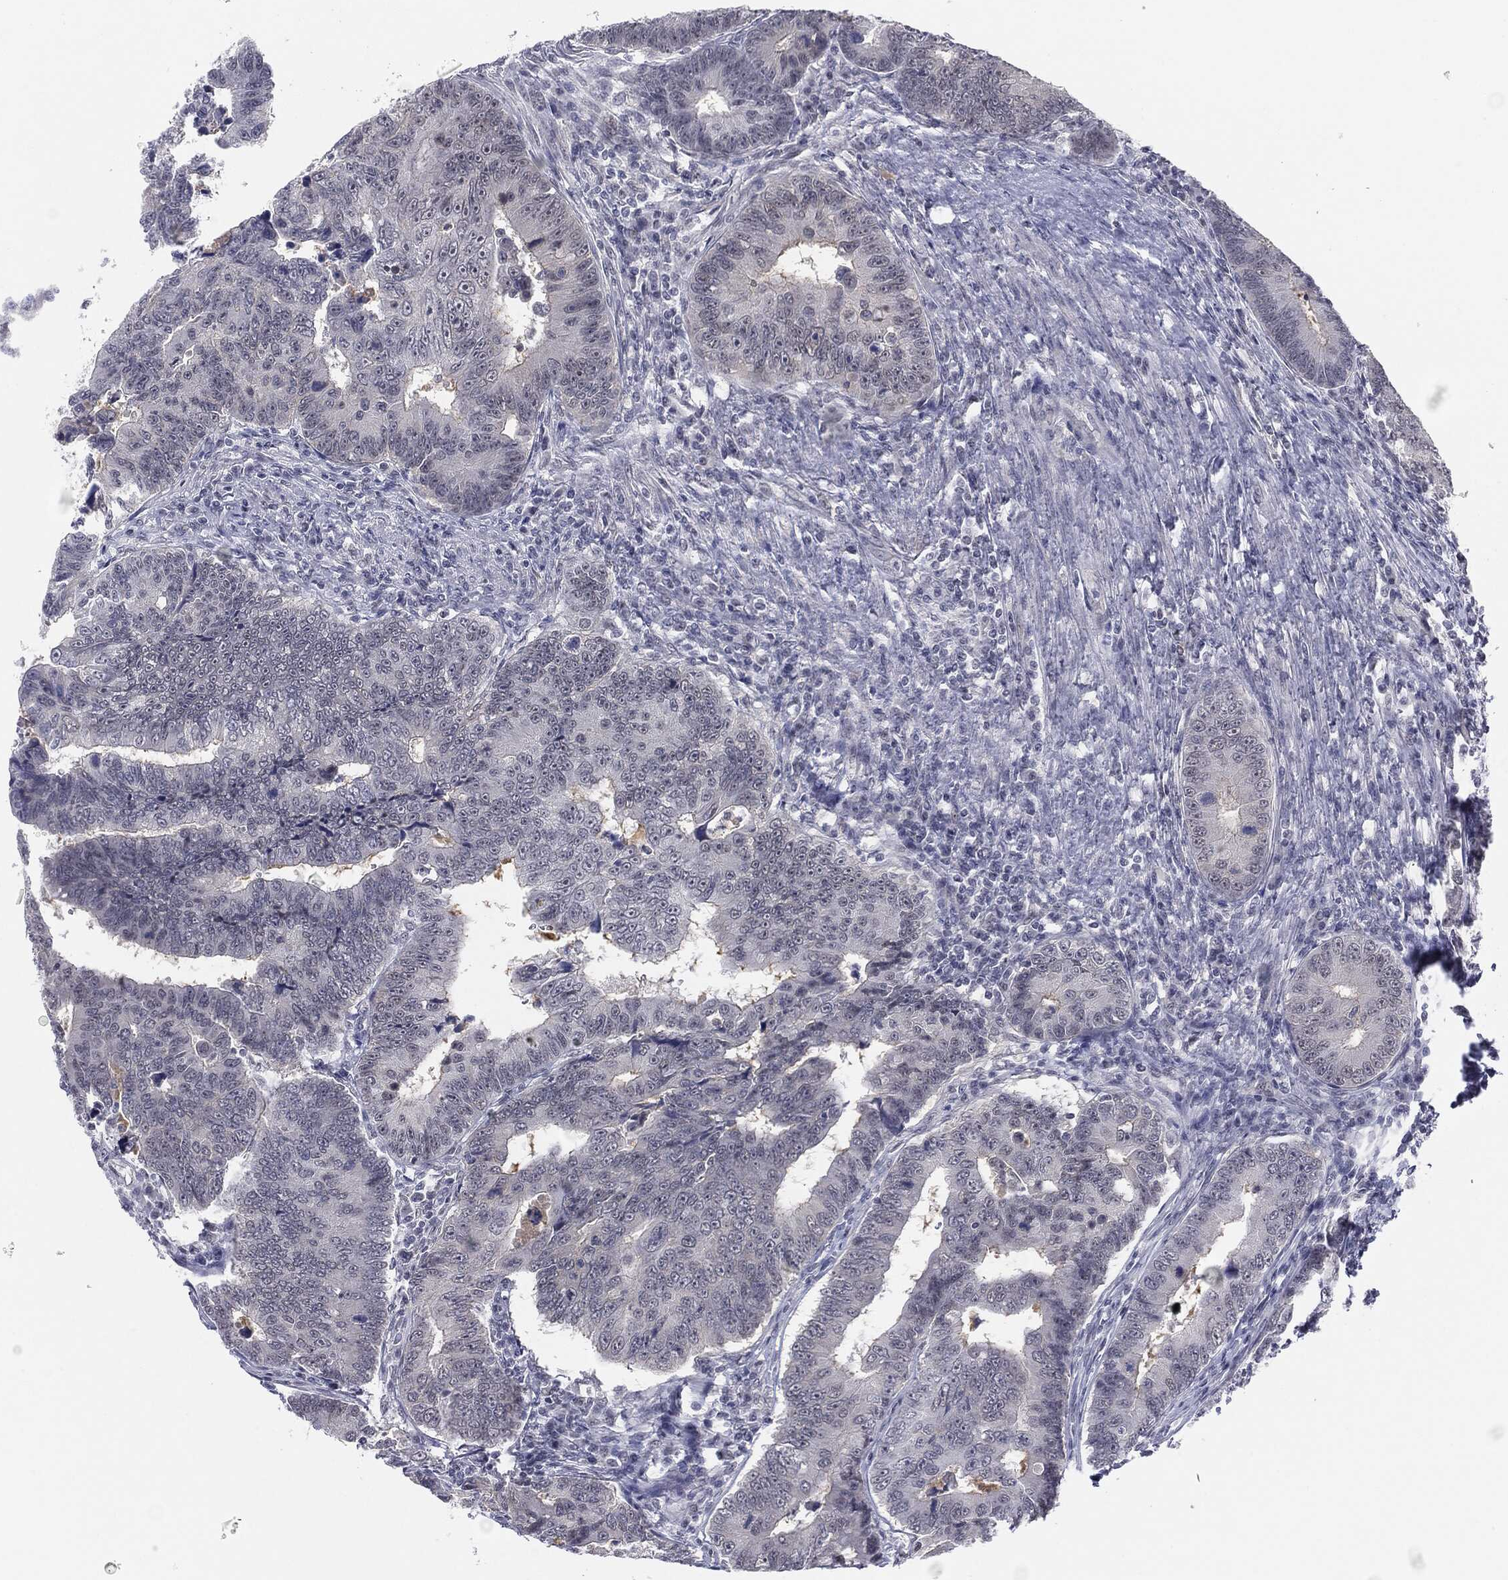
{"staining": {"intensity": "negative", "quantity": "none", "location": "none"}, "tissue": "colorectal cancer", "cell_type": "Tumor cells", "image_type": "cancer", "snomed": [{"axis": "morphology", "description": "Adenocarcinoma, NOS"}, {"axis": "topography", "description": "Colon"}], "caption": "Tumor cells are negative for protein expression in human colorectal cancer.", "gene": "SLC5A5", "patient": {"sex": "female", "age": 72}}